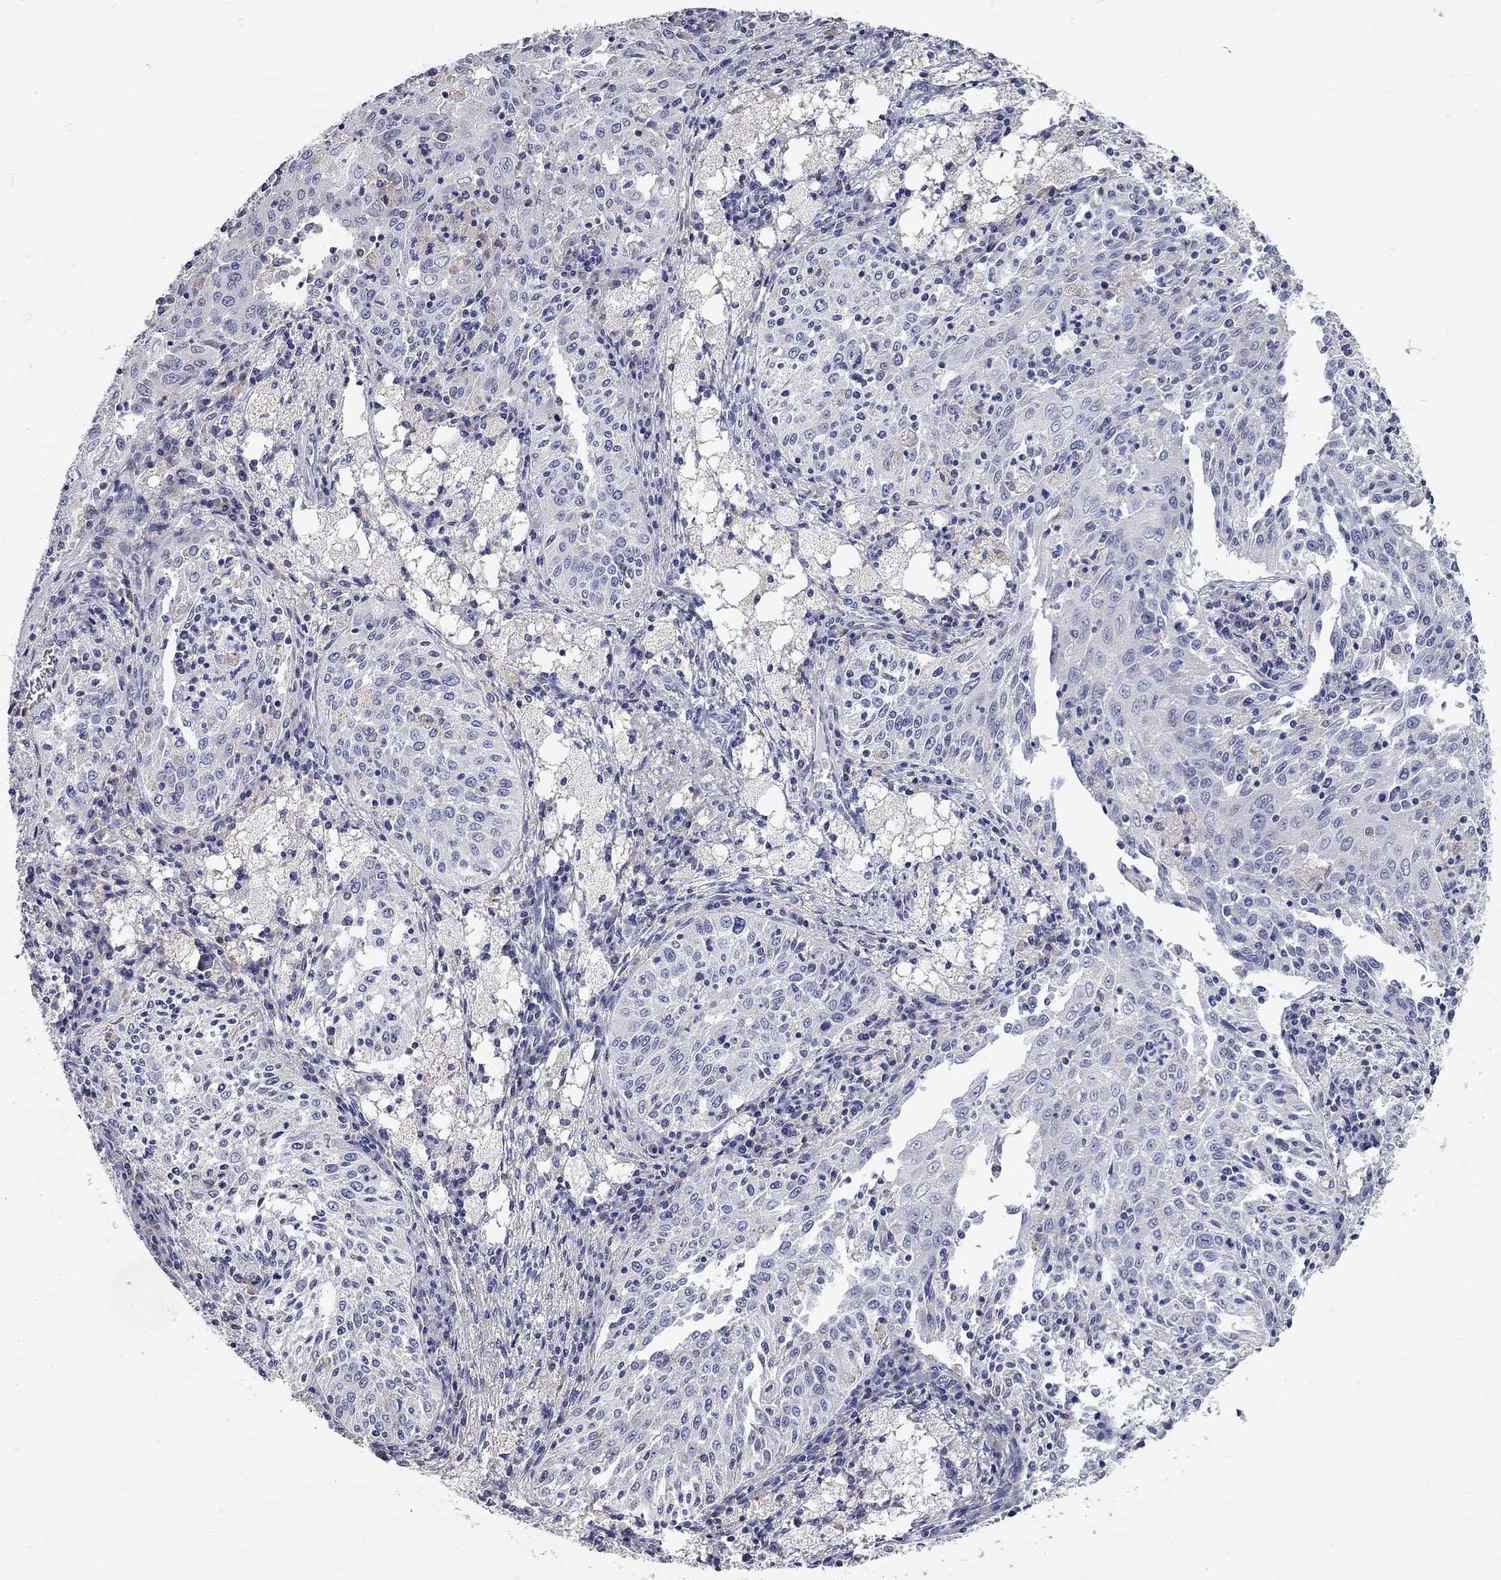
{"staining": {"intensity": "negative", "quantity": "none", "location": "none"}, "tissue": "cervical cancer", "cell_type": "Tumor cells", "image_type": "cancer", "snomed": [{"axis": "morphology", "description": "Squamous cell carcinoma, NOS"}, {"axis": "topography", "description": "Cervix"}], "caption": "Protein analysis of cervical cancer shows no significant positivity in tumor cells. Nuclei are stained in blue.", "gene": "XAGE2", "patient": {"sex": "female", "age": 41}}